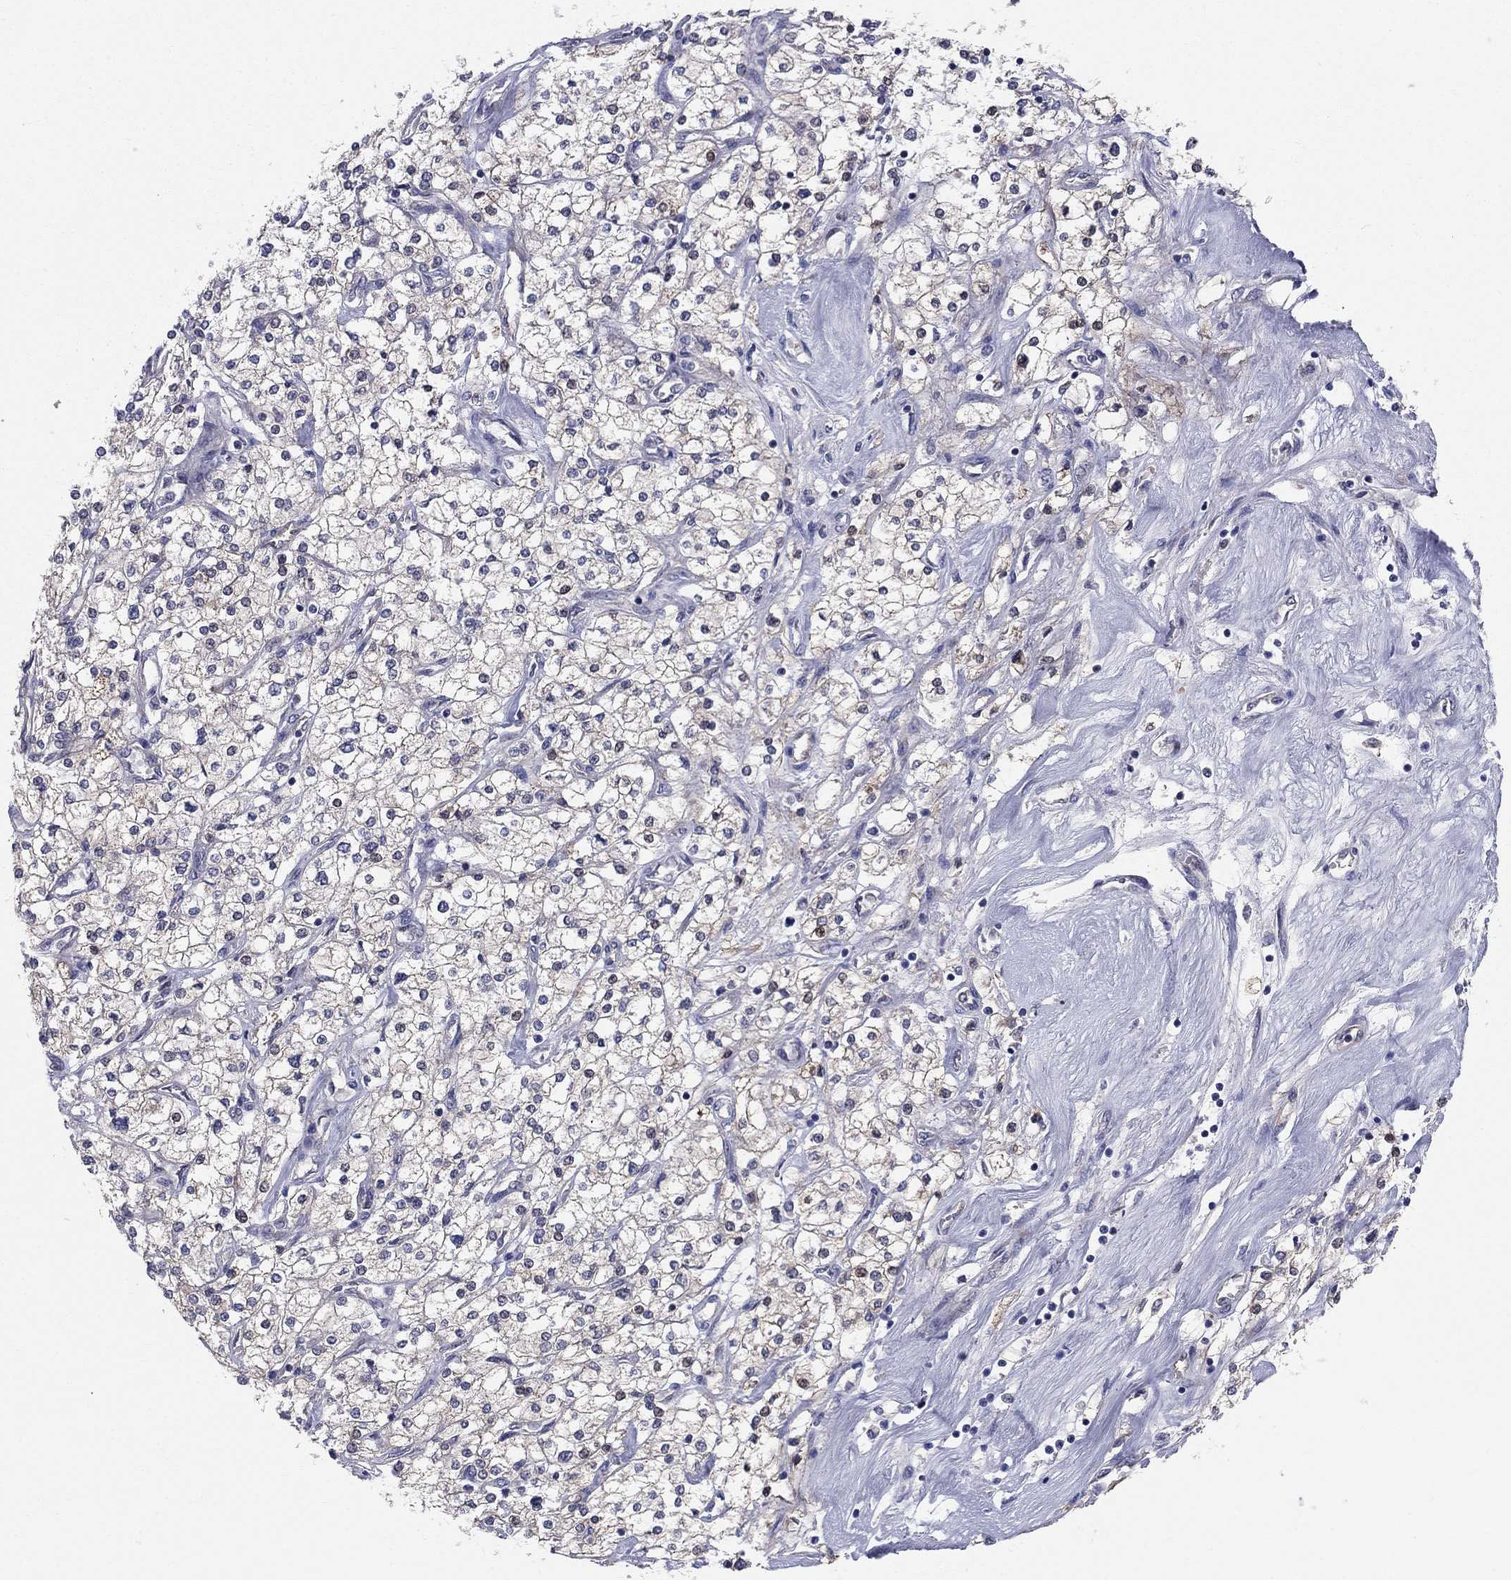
{"staining": {"intensity": "moderate", "quantity": "25%-75%", "location": "cytoplasmic/membranous"}, "tissue": "renal cancer", "cell_type": "Tumor cells", "image_type": "cancer", "snomed": [{"axis": "morphology", "description": "Adenocarcinoma, NOS"}, {"axis": "topography", "description": "Kidney"}], "caption": "Tumor cells exhibit medium levels of moderate cytoplasmic/membranous expression in approximately 25%-75% of cells in human renal cancer (adenocarcinoma). Immunohistochemistry stains the protein of interest in brown and the nuclei are stained blue.", "gene": "EMP2", "patient": {"sex": "male", "age": 80}}